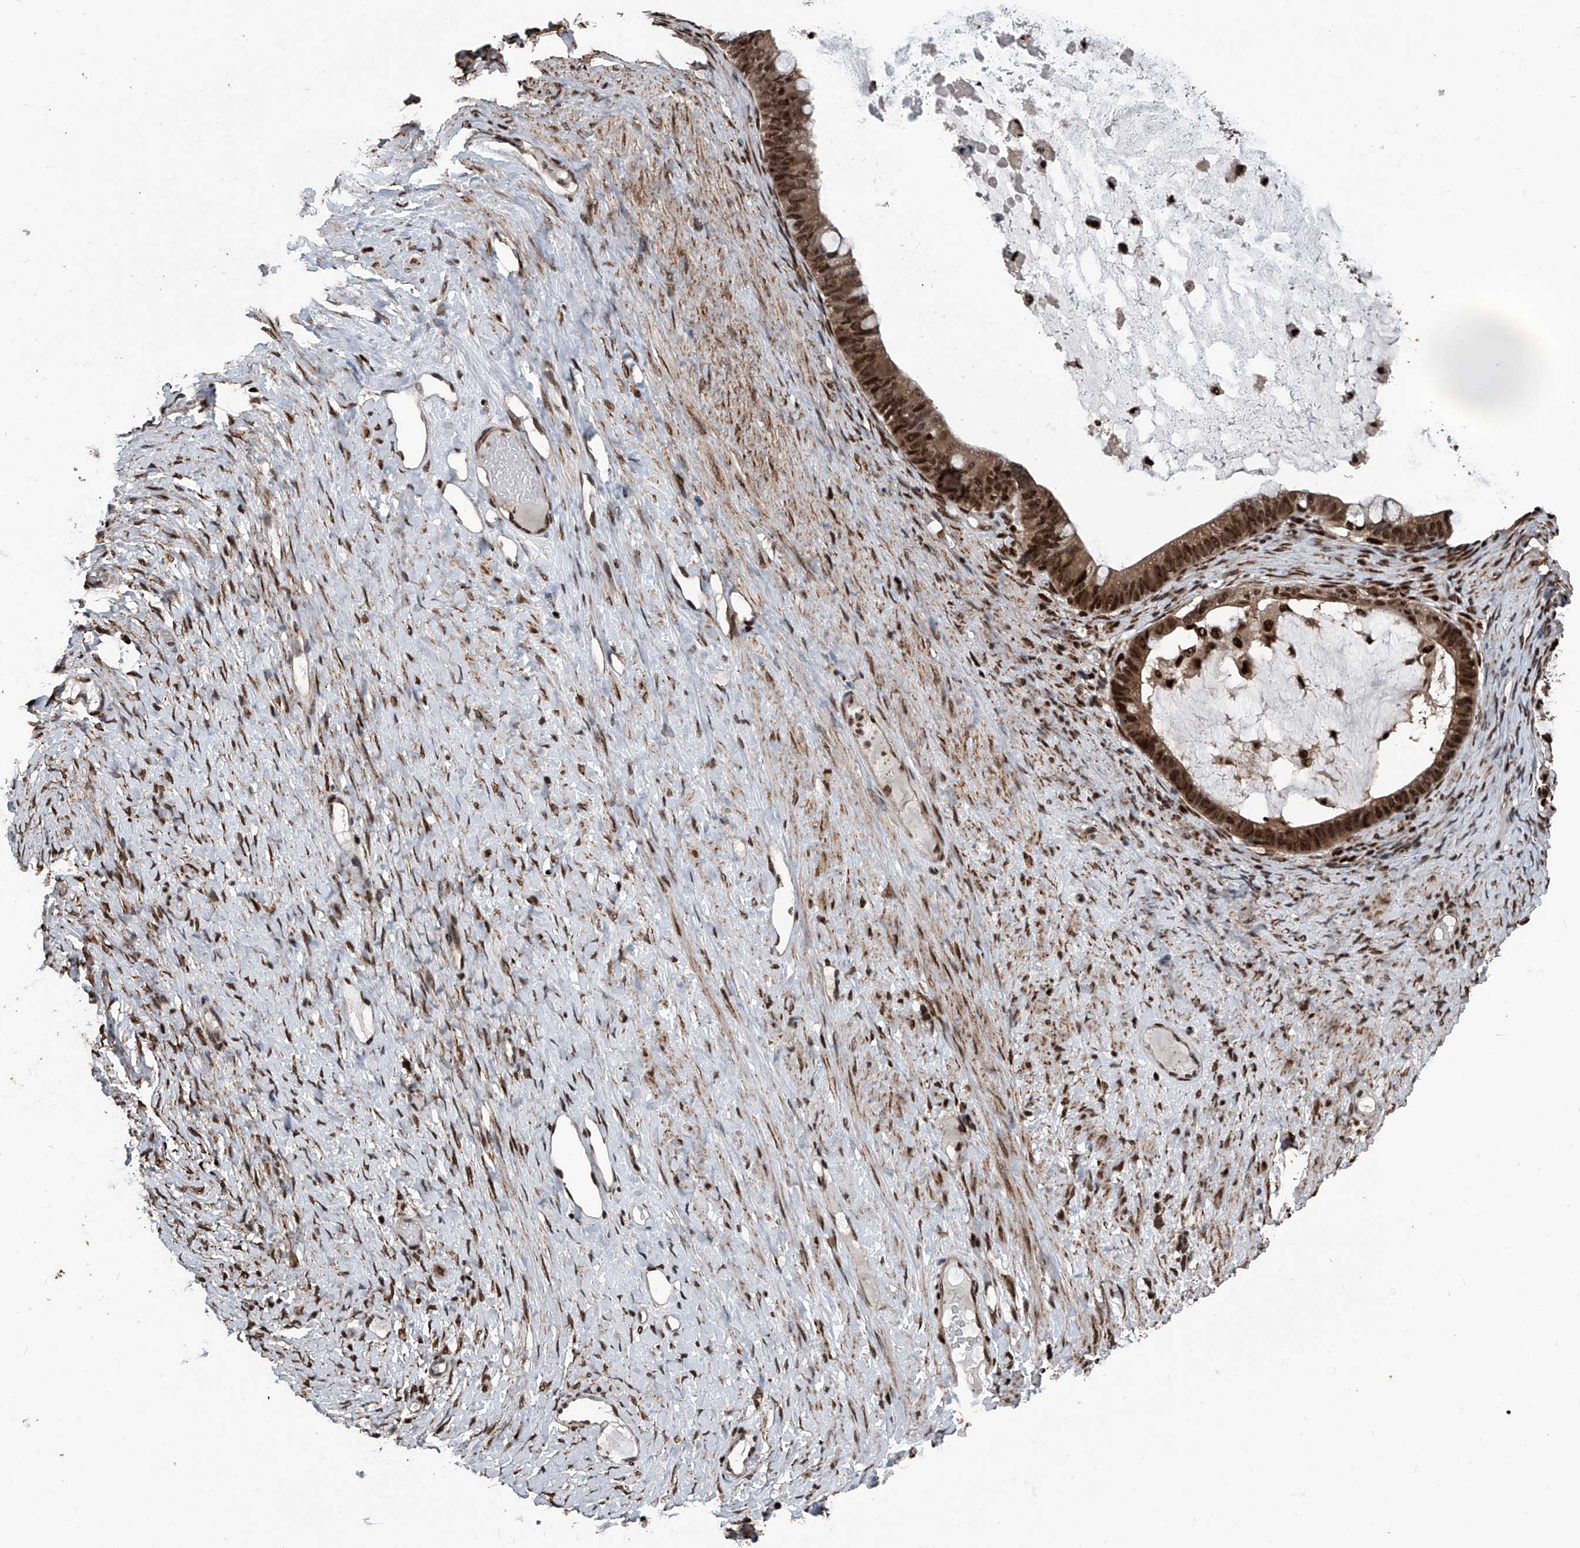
{"staining": {"intensity": "strong", "quantity": ">75%", "location": "cytoplasmic/membranous,nuclear"}, "tissue": "ovarian cancer", "cell_type": "Tumor cells", "image_type": "cancer", "snomed": [{"axis": "morphology", "description": "Cystadenocarcinoma, mucinous, NOS"}, {"axis": "topography", "description": "Ovary"}], "caption": "This is an image of immunohistochemistry (IHC) staining of mucinous cystadenocarcinoma (ovarian), which shows strong staining in the cytoplasmic/membranous and nuclear of tumor cells.", "gene": "FKBP5", "patient": {"sex": "female", "age": 61}}